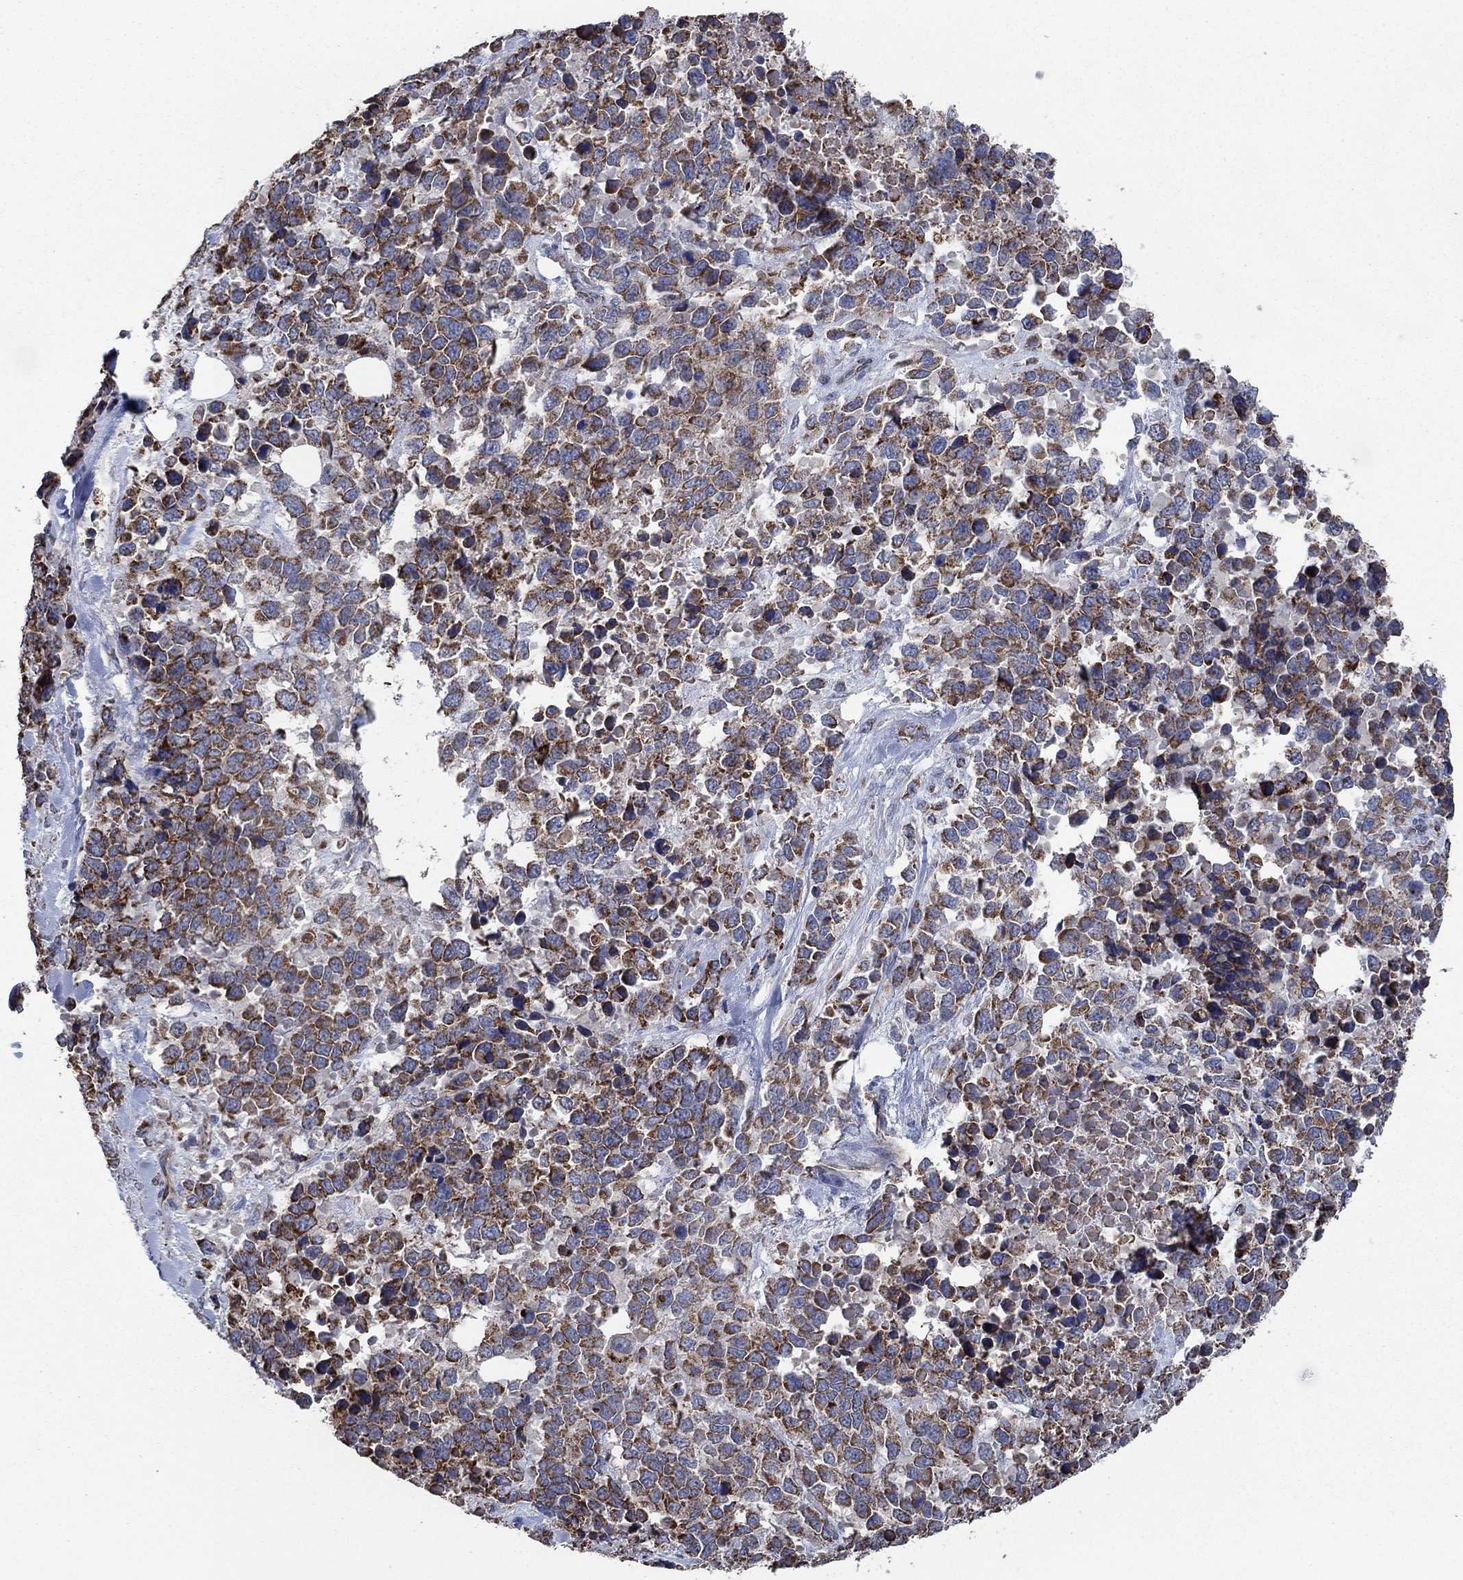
{"staining": {"intensity": "strong", "quantity": "25%-75%", "location": "cytoplasmic/membranous"}, "tissue": "melanoma", "cell_type": "Tumor cells", "image_type": "cancer", "snomed": [{"axis": "morphology", "description": "Malignant melanoma, Metastatic site"}, {"axis": "topography", "description": "Skin"}], "caption": "Melanoma stained for a protein (brown) reveals strong cytoplasmic/membranous positive staining in approximately 25%-75% of tumor cells.", "gene": "HID1", "patient": {"sex": "male", "age": 84}}